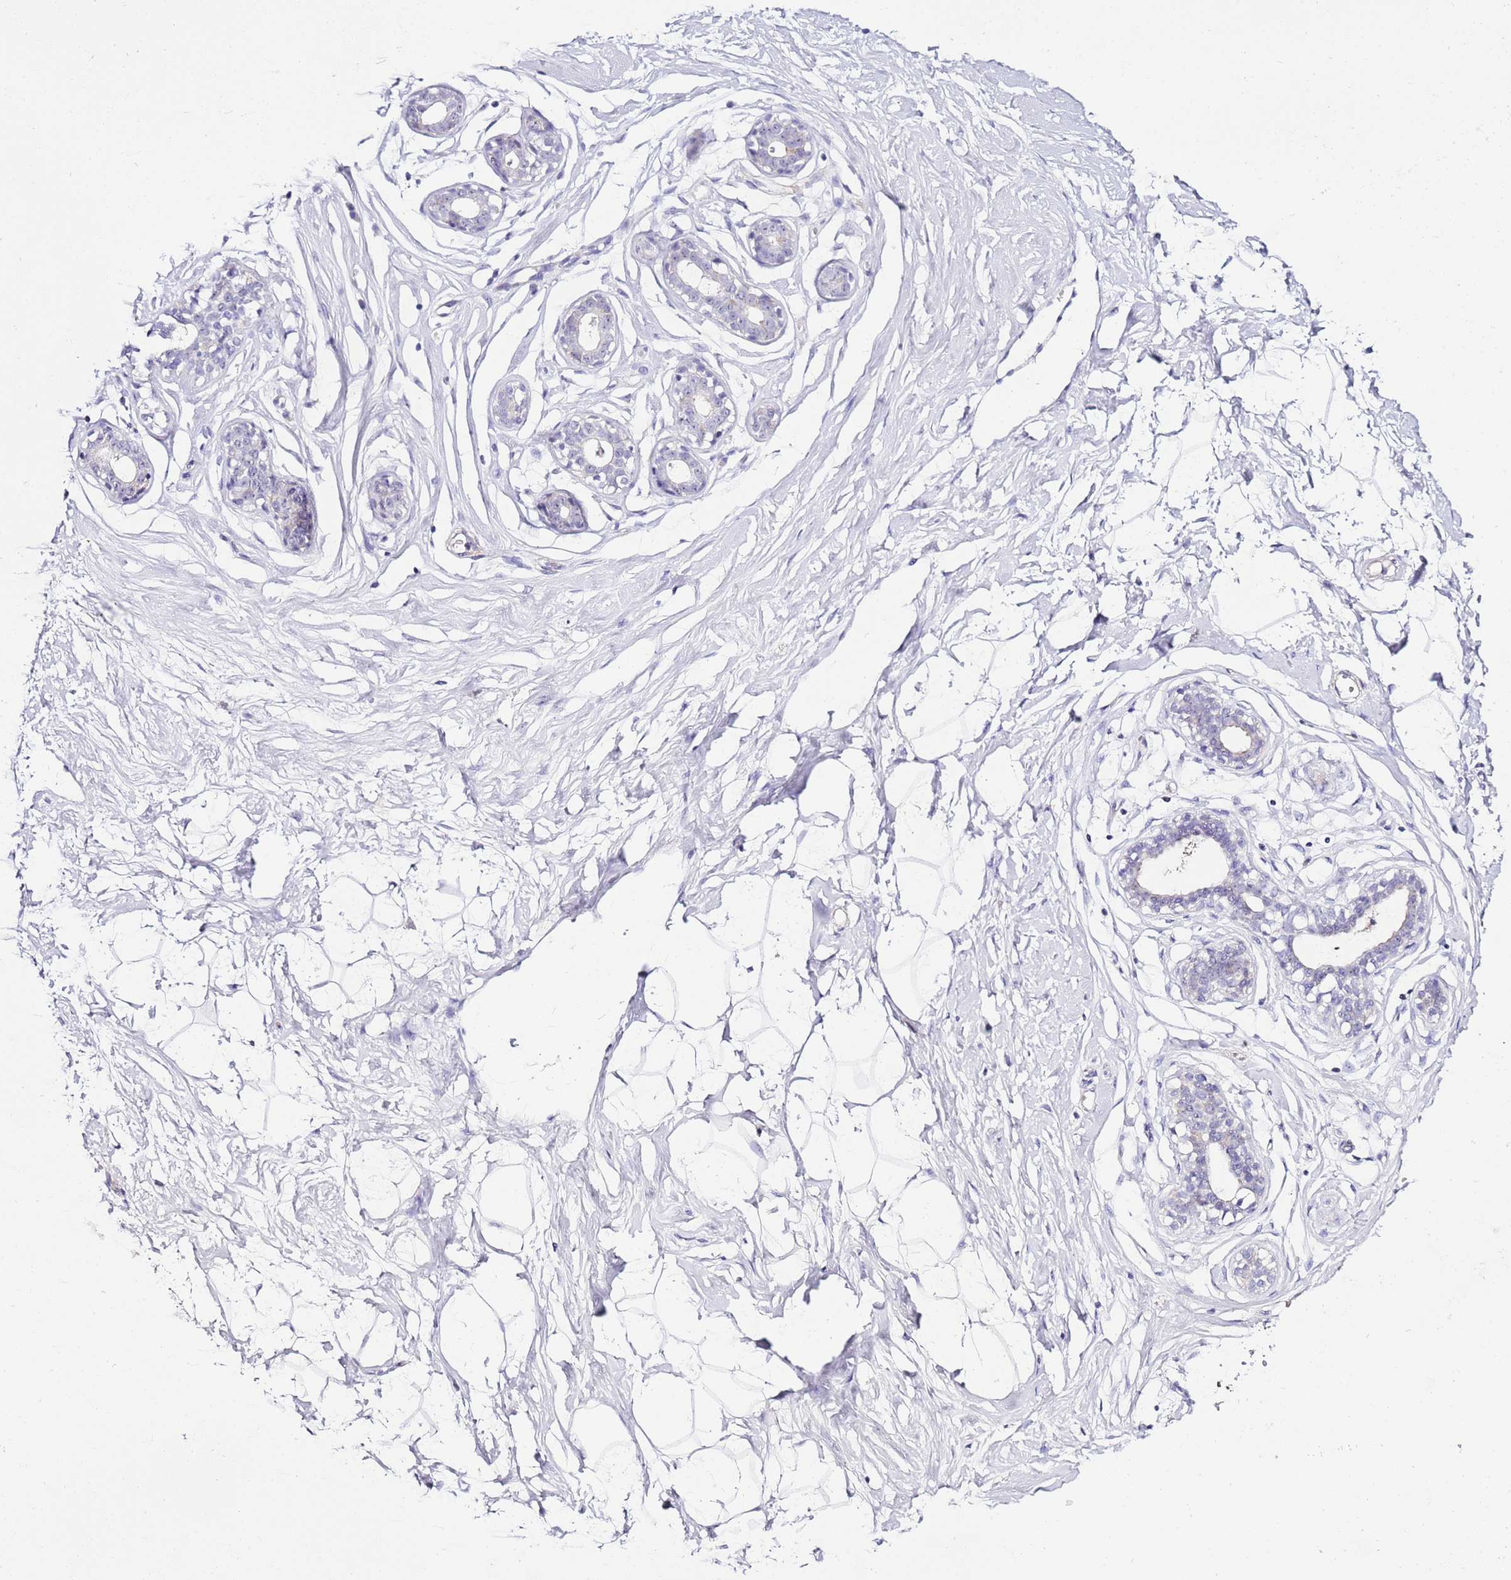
{"staining": {"intensity": "negative", "quantity": "none", "location": "none"}, "tissue": "breast", "cell_type": "Adipocytes", "image_type": "normal", "snomed": [{"axis": "morphology", "description": "Normal tissue, NOS"}, {"axis": "morphology", "description": "Adenoma, NOS"}, {"axis": "topography", "description": "Breast"}], "caption": "High power microscopy histopathology image of an immunohistochemistry histopathology image of normal breast, revealing no significant expression in adipocytes.", "gene": "HGD", "patient": {"sex": "female", "age": 23}}